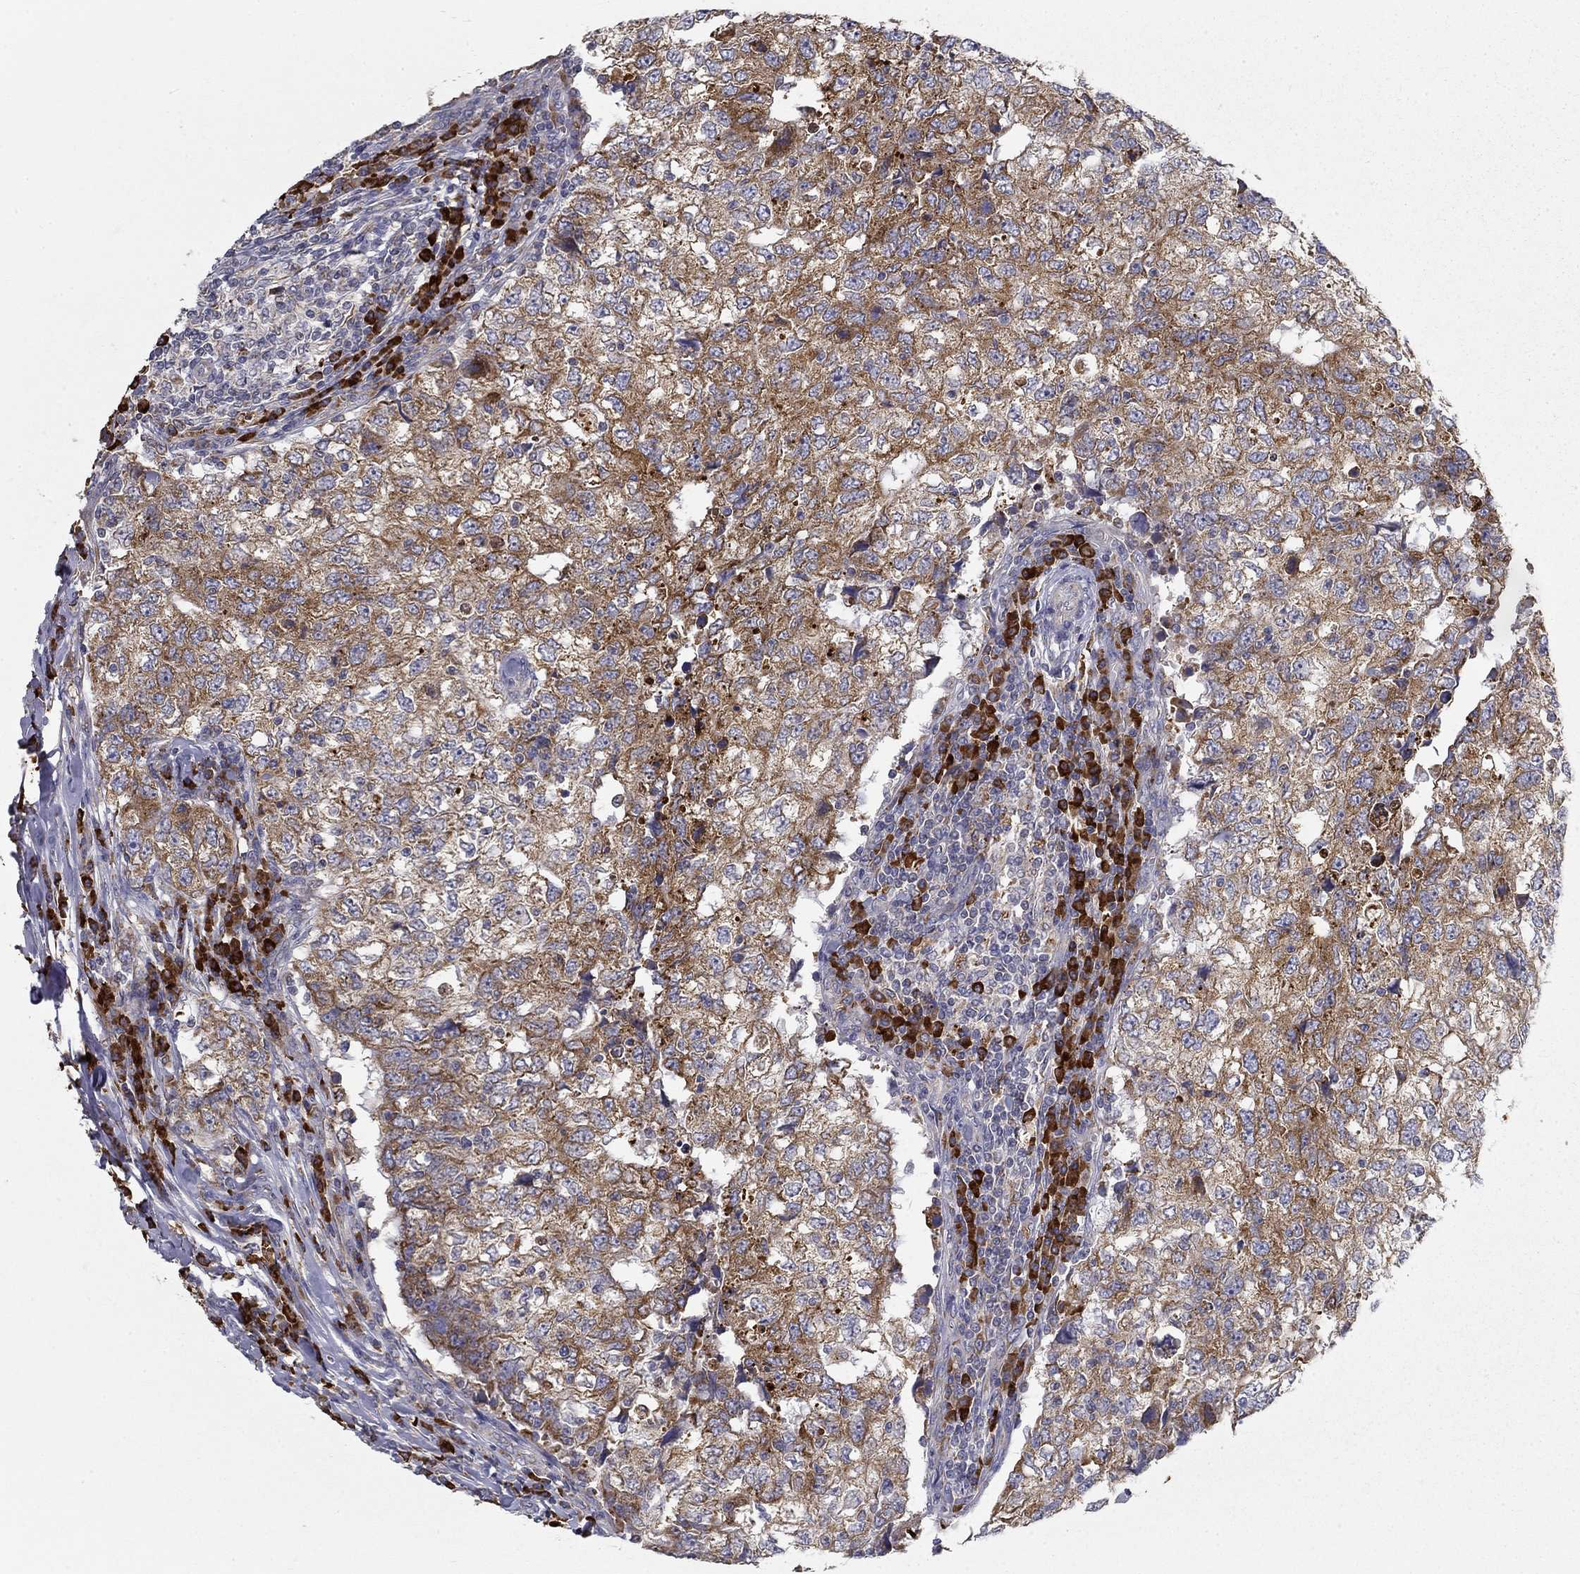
{"staining": {"intensity": "moderate", "quantity": "25%-75%", "location": "cytoplasmic/membranous"}, "tissue": "breast cancer", "cell_type": "Tumor cells", "image_type": "cancer", "snomed": [{"axis": "morphology", "description": "Duct carcinoma"}, {"axis": "topography", "description": "Breast"}], "caption": "This micrograph demonstrates IHC staining of human breast cancer, with medium moderate cytoplasmic/membranous positivity in approximately 25%-75% of tumor cells.", "gene": "PRDX4", "patient": {"sex": "female", "age": 30}}